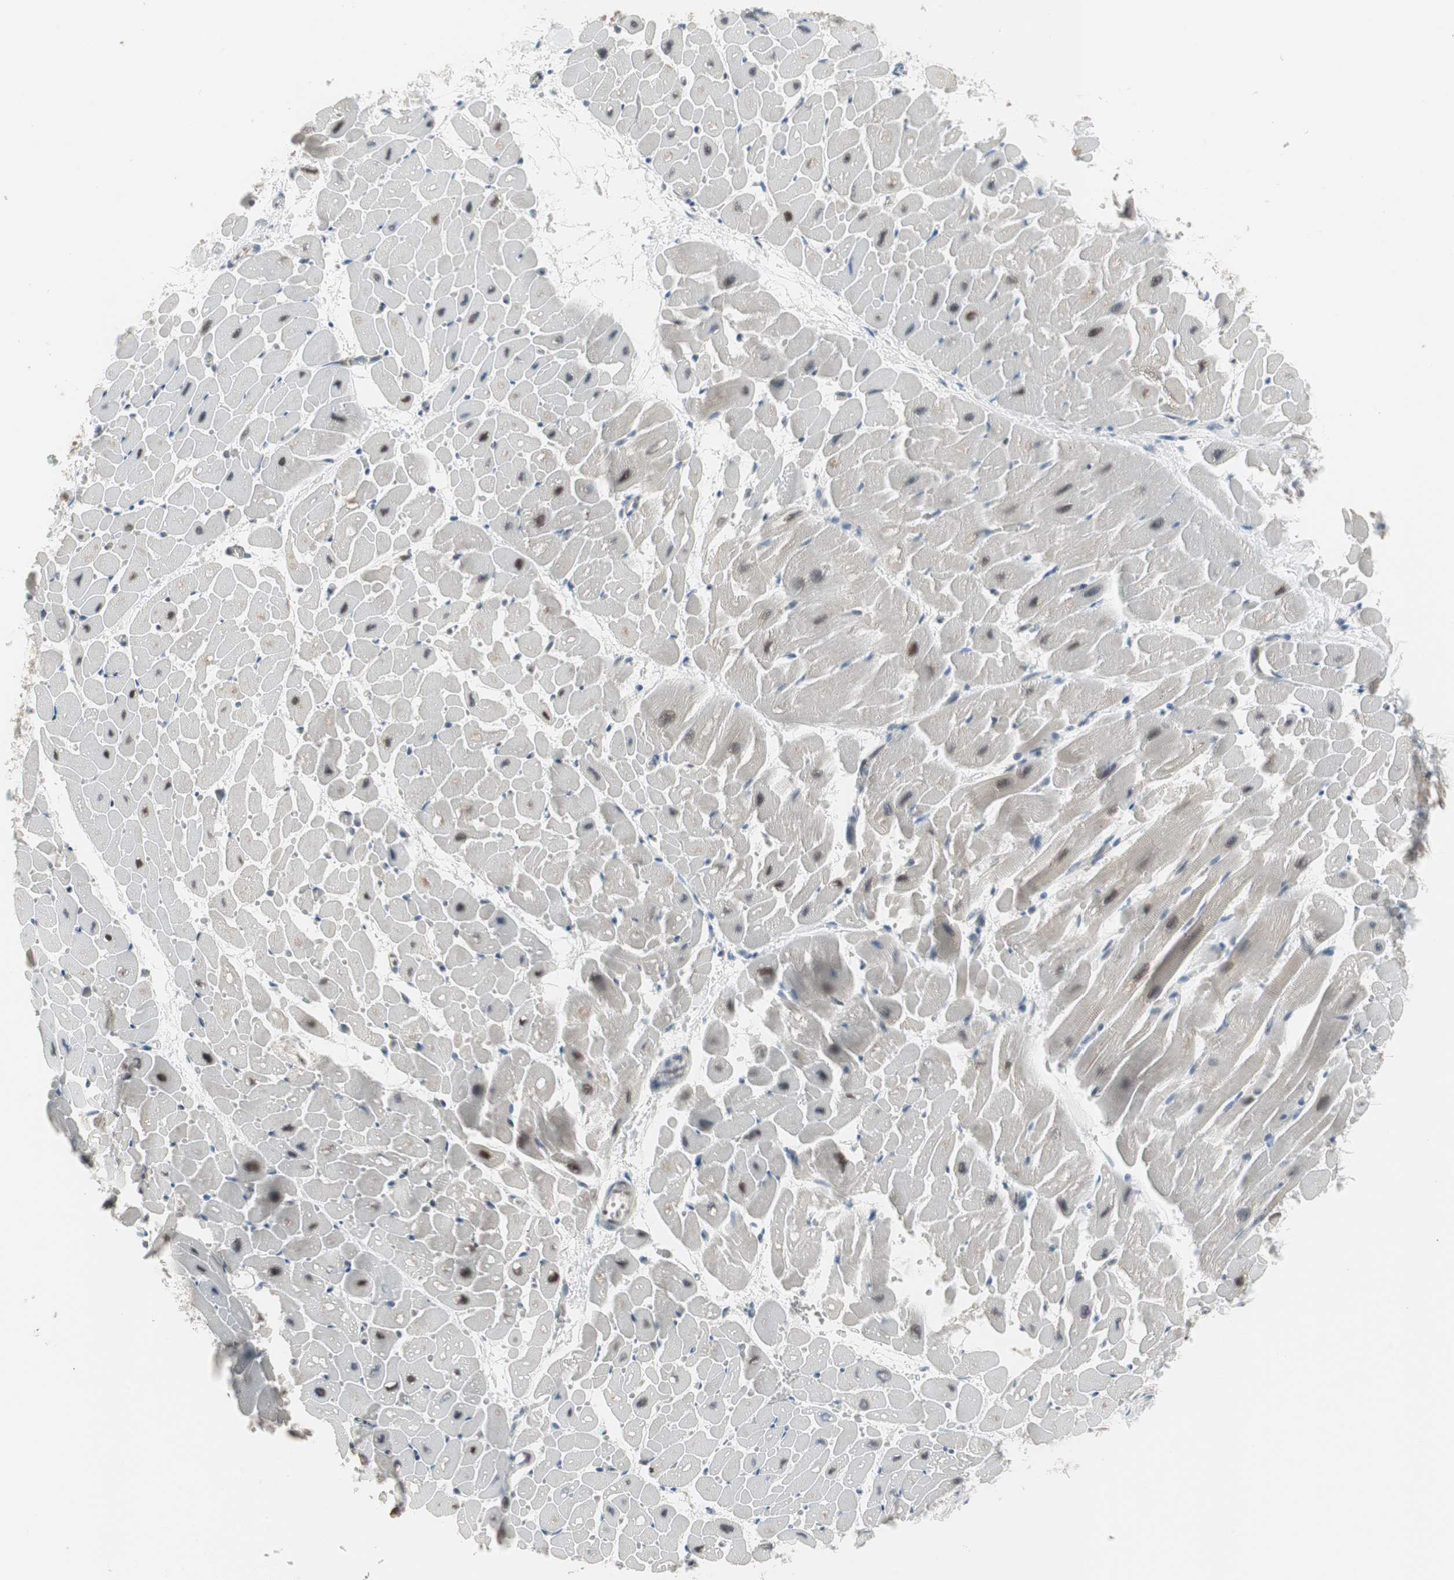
{"staining": {"intensity": "moderate", "quantity": "<25%", "location": "nuclear"}, "tissue": "heart muscle", "cell_type": "Cardiomyocytes", "image_type": "normal", "snomed": [{"axis": "morphology", "description": "Normal tissue, NOS"}, {"axis": "topography", "description": "Heart"}], "caption": "This photomicrograph reveals IHC staining of unremarkable human heart muscle, with low moderate nuclear expression in approximately <25% of cardiomyocytes.", "gene": "RTF1", "patient": {"sex": "male", "age": 45}}